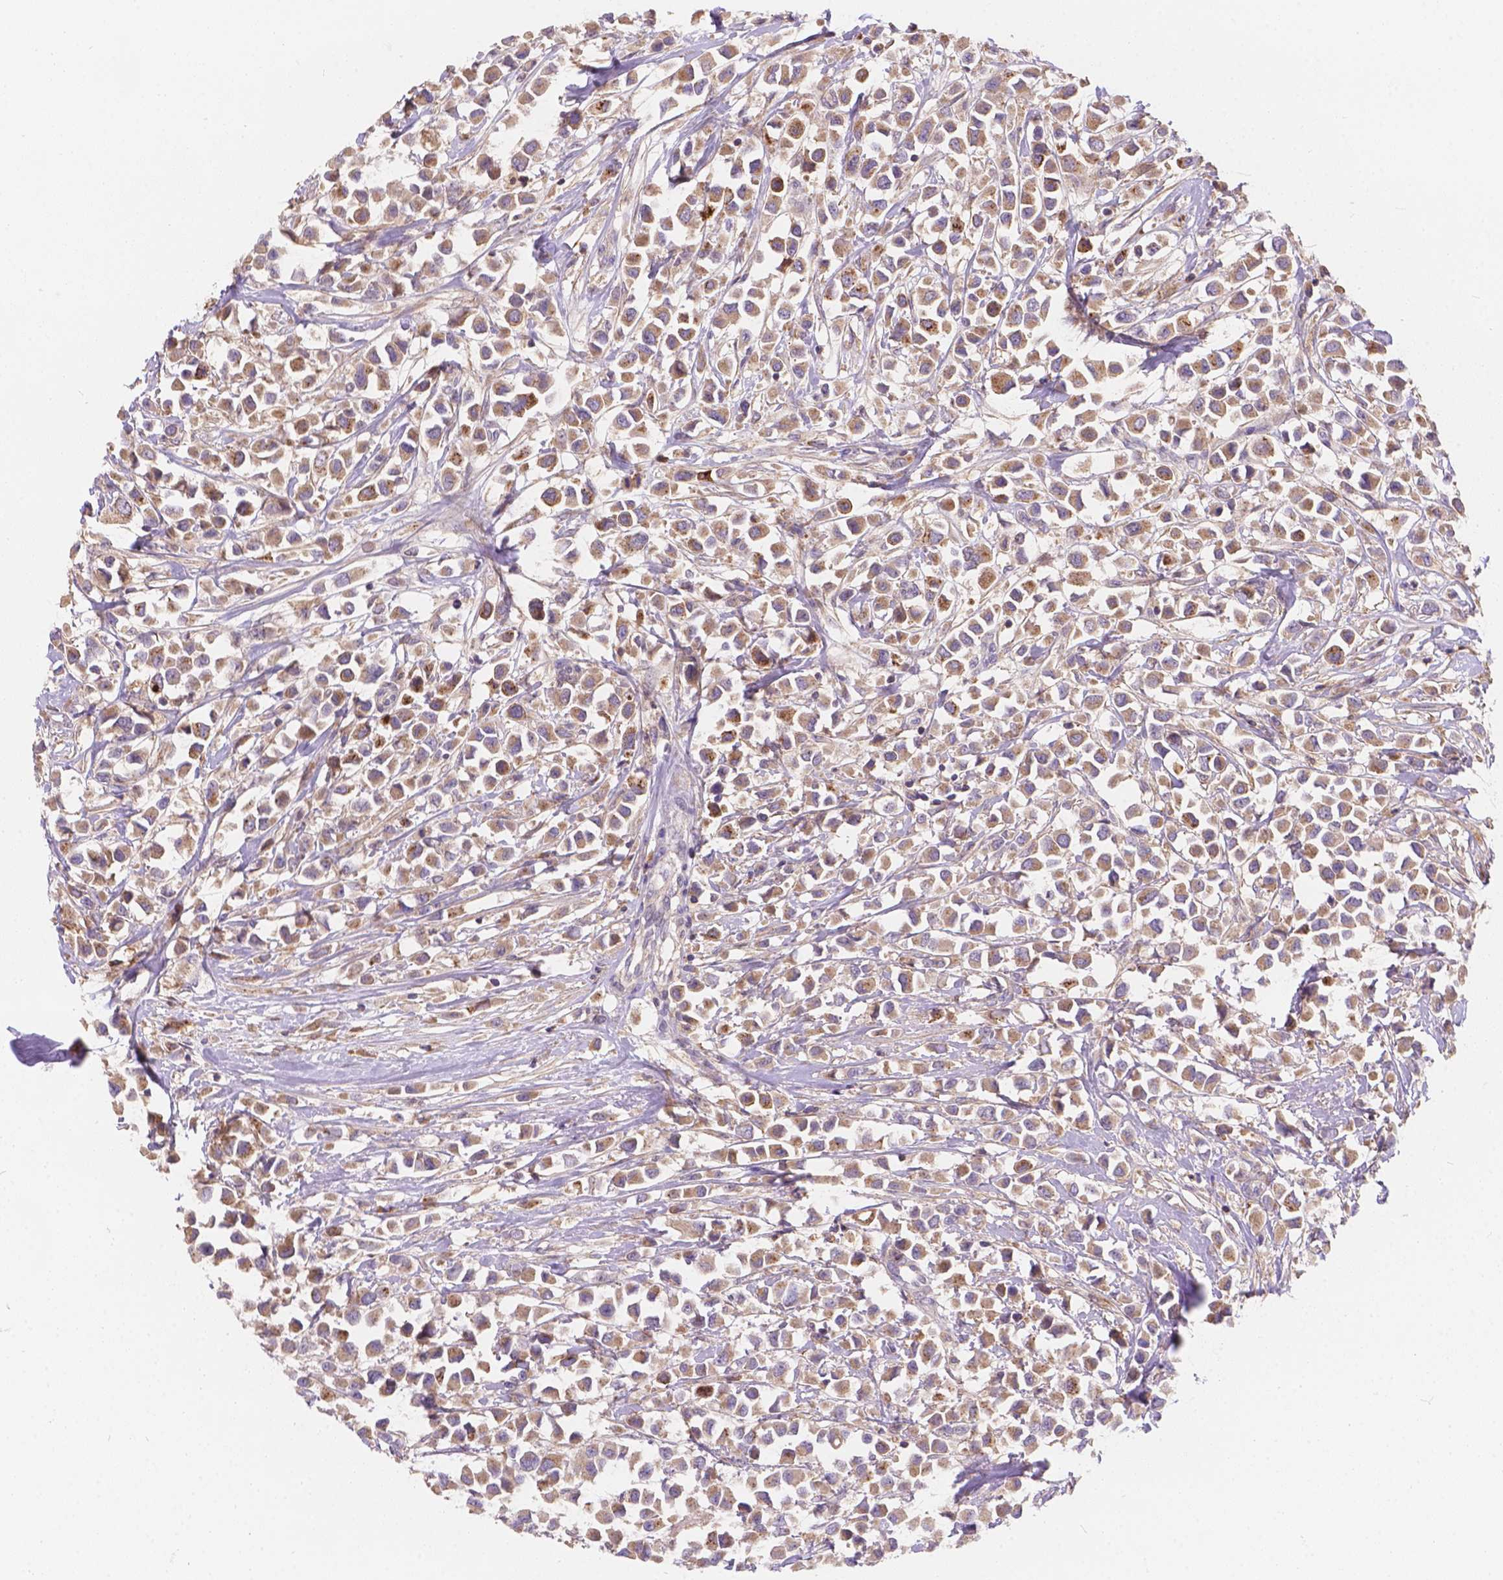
{"staining": {"intensity": "moderate", "quantity": ">75%", "location": "cytoplasmic/membranous"}, "tissue": "breast cancer", "cell_type": "Tumor cells", "image_type": "cancer", "snomed": [{"axis": "morphology", "description": "Duct carcinoma"}, {"axis": "topography", "description": "Breast"}], "caption": "This image exhibits immunohistochemistry staining of human breast cancer (infiltrating ductal carcinoma), with medium moderate cytoplasmic/membranous expression in approximately >75% of tumor cells.", "gene": "CDK10", "patient": {"sex": "female", "age": 61}}